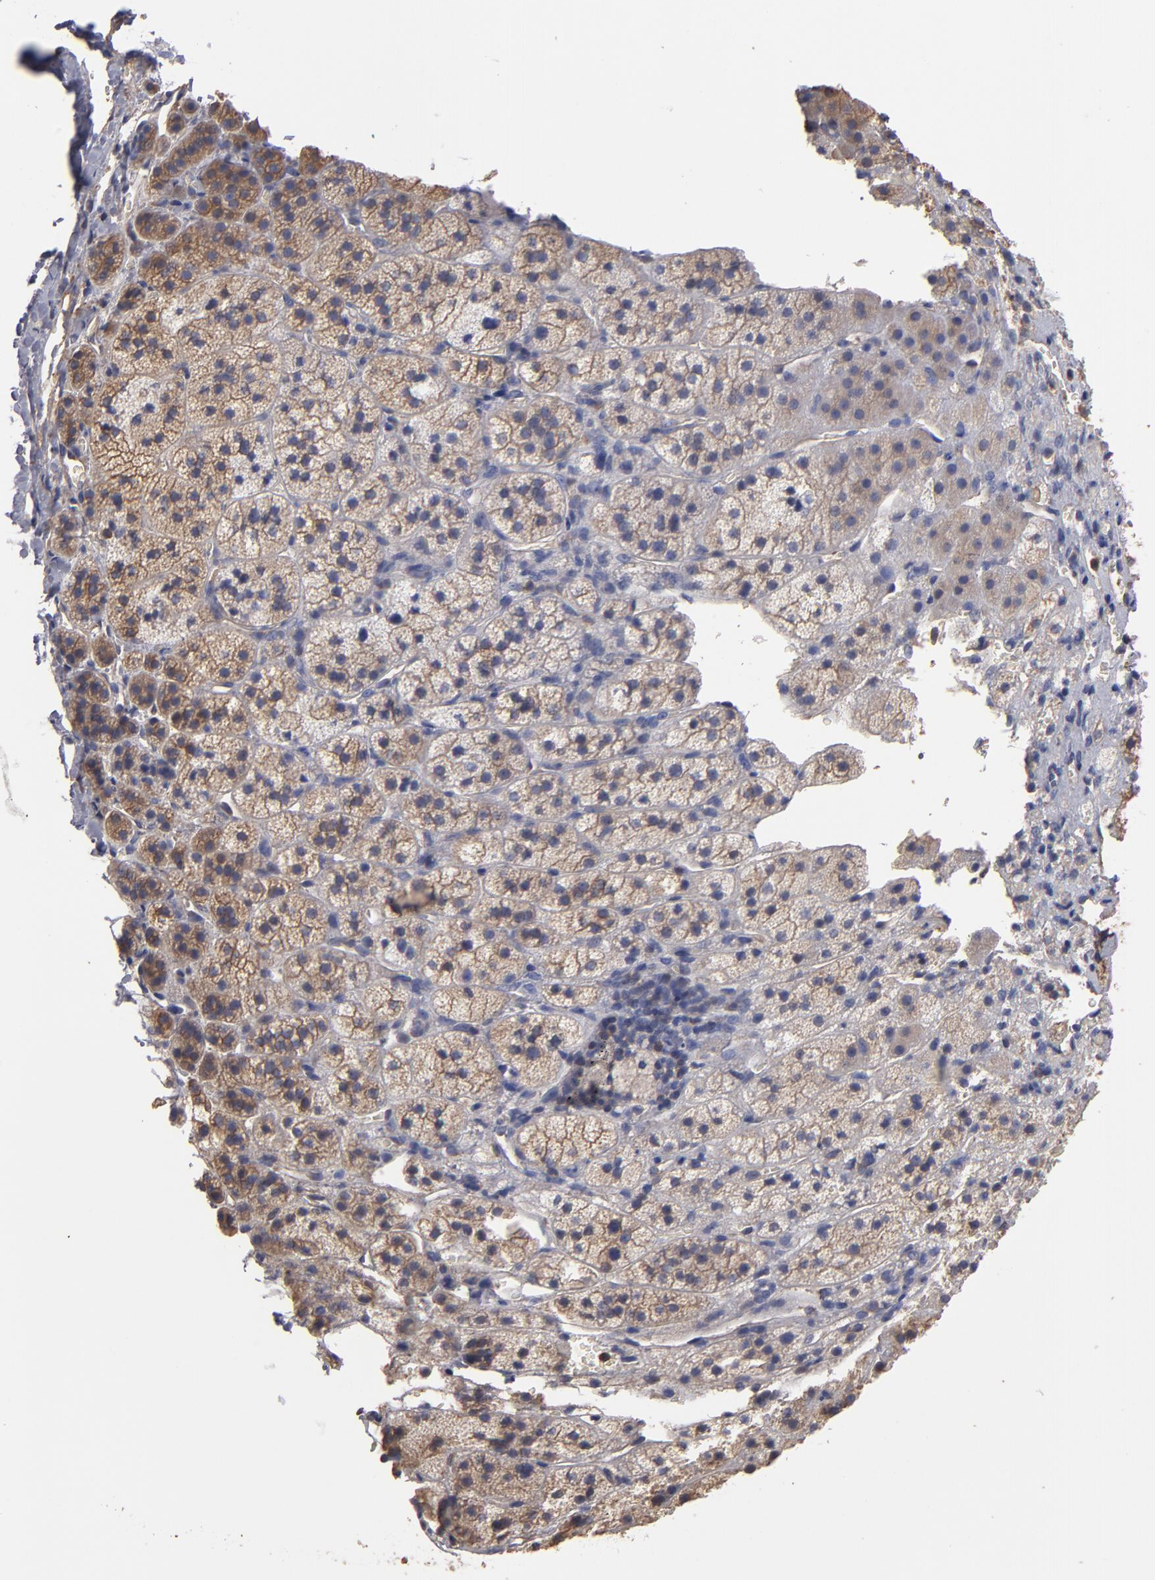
{"staining": {"intensity": "moderate", "quantity": ">75%", "location": "cytoplasmic/membranous"}, "tissue": "adrenal gland", "cell_type": "Glandular cells", "image_type": "normal", "snomed": [{"axis": "morphology", "description": "Normal tissue, NOS"}, {"axis": "topography", "description": "Adrenal gland"}], "caption": "Immunohistochemistry (IHC) micrograph of unremarkable adrenal gland: adrenal gland stained using immunohistochemistry reveals medium levels of moderate protein expression localized specifically in the cytoplasmic/membranous of glandular cells, appearing as a cytoplasmic/membranous brown color.", "gene": "ESYT2", "patient": {"sex": "female", "age": 44}}